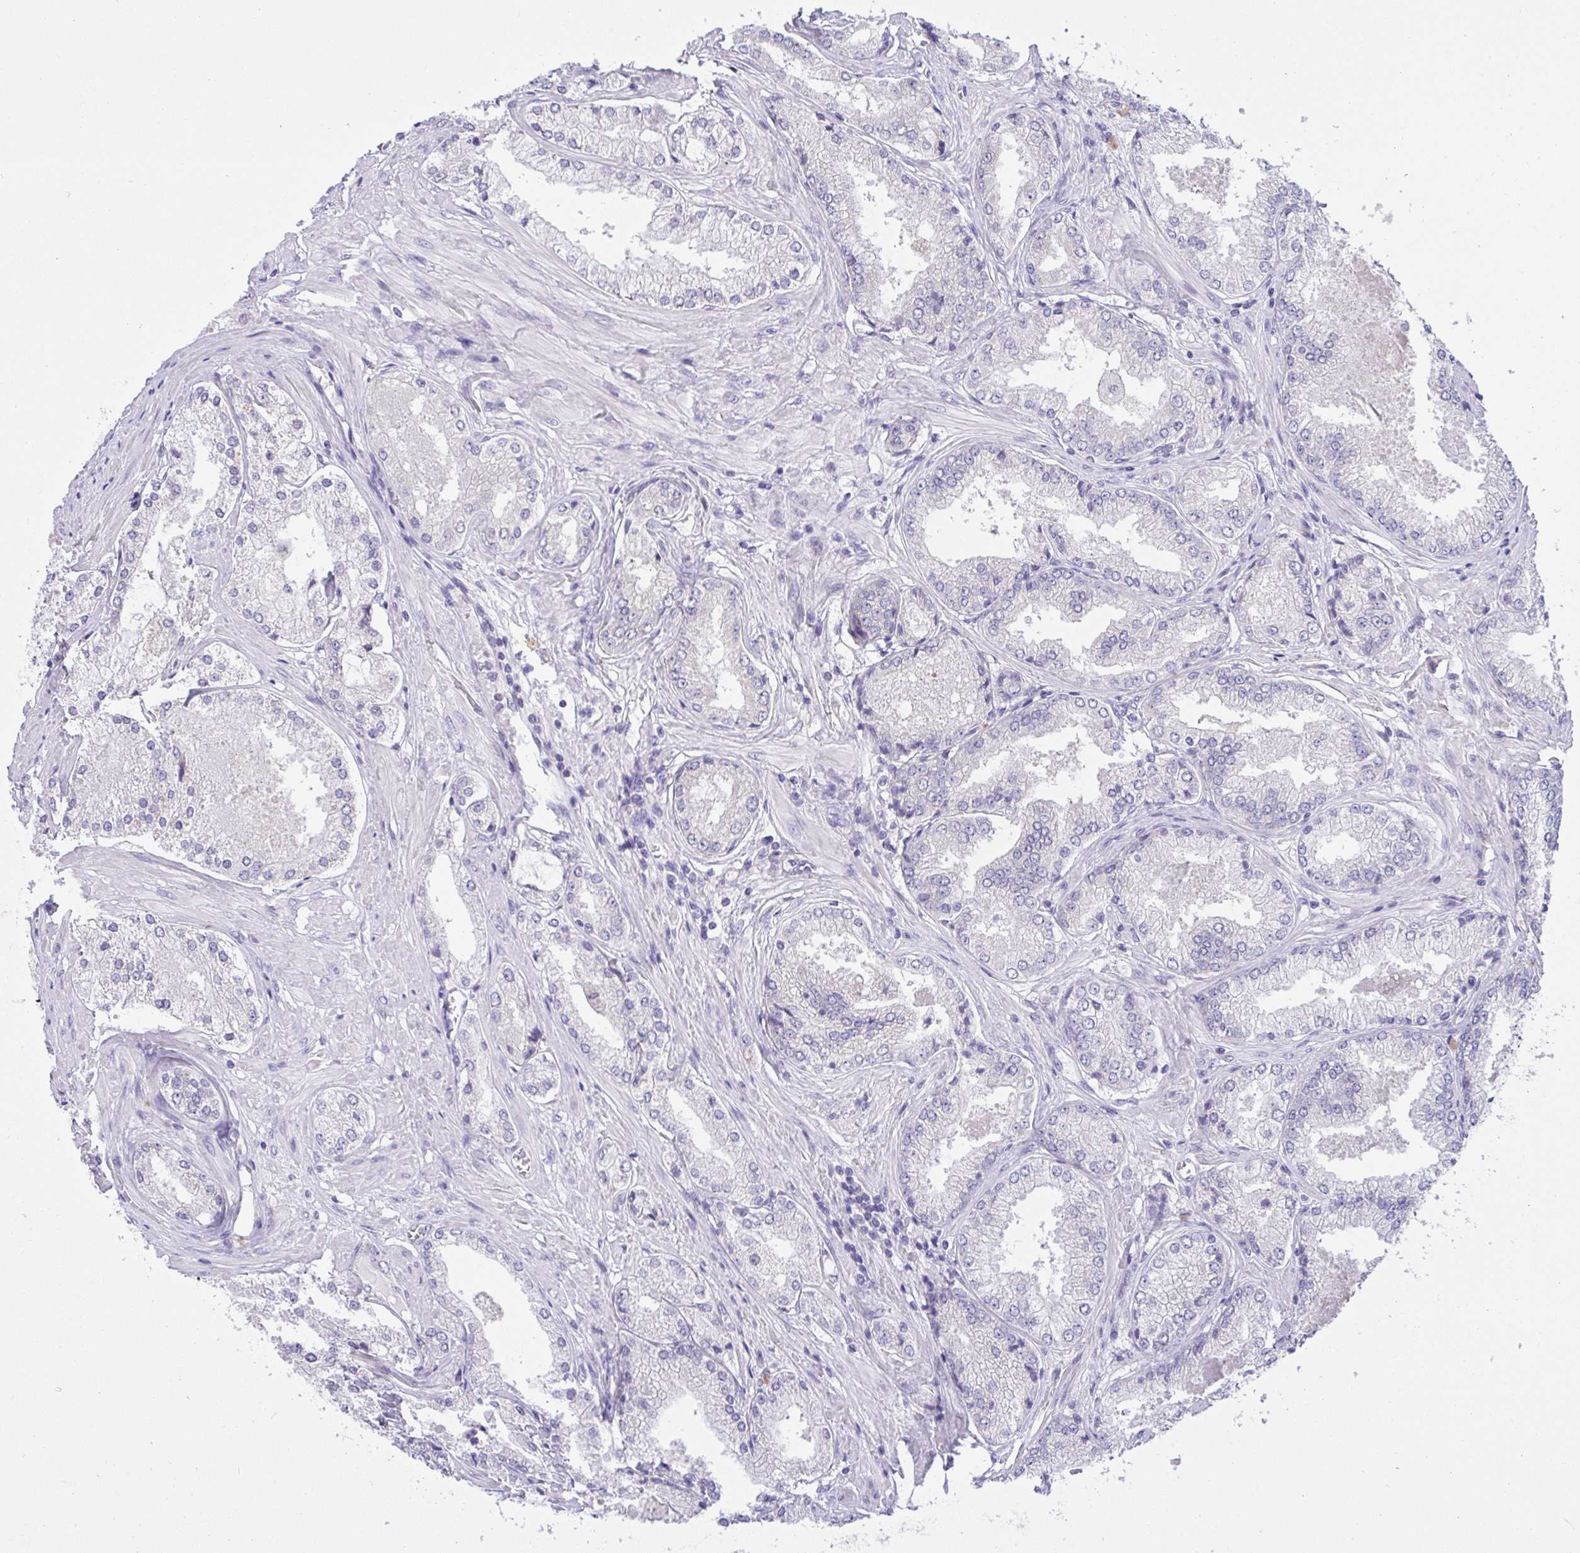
{"staining": {"intensity": "negative", "quantity": "none", "location": "none"}, "tissue": "prostate cancer", "cell_type": "Tumor cells", "image_type": "cancer", "snomed": [{"axis": "morphology", "description": "Adenocarcinoma, Low grade"}, {"axis": "topography", "description": "Prostate"}], "caption": "Tumor cells are negative for protein expression in human prostate adenocarcinoma (low-grade).", "gene": "TMEM41A", "patient": {"sex": "male", "age": 68}}